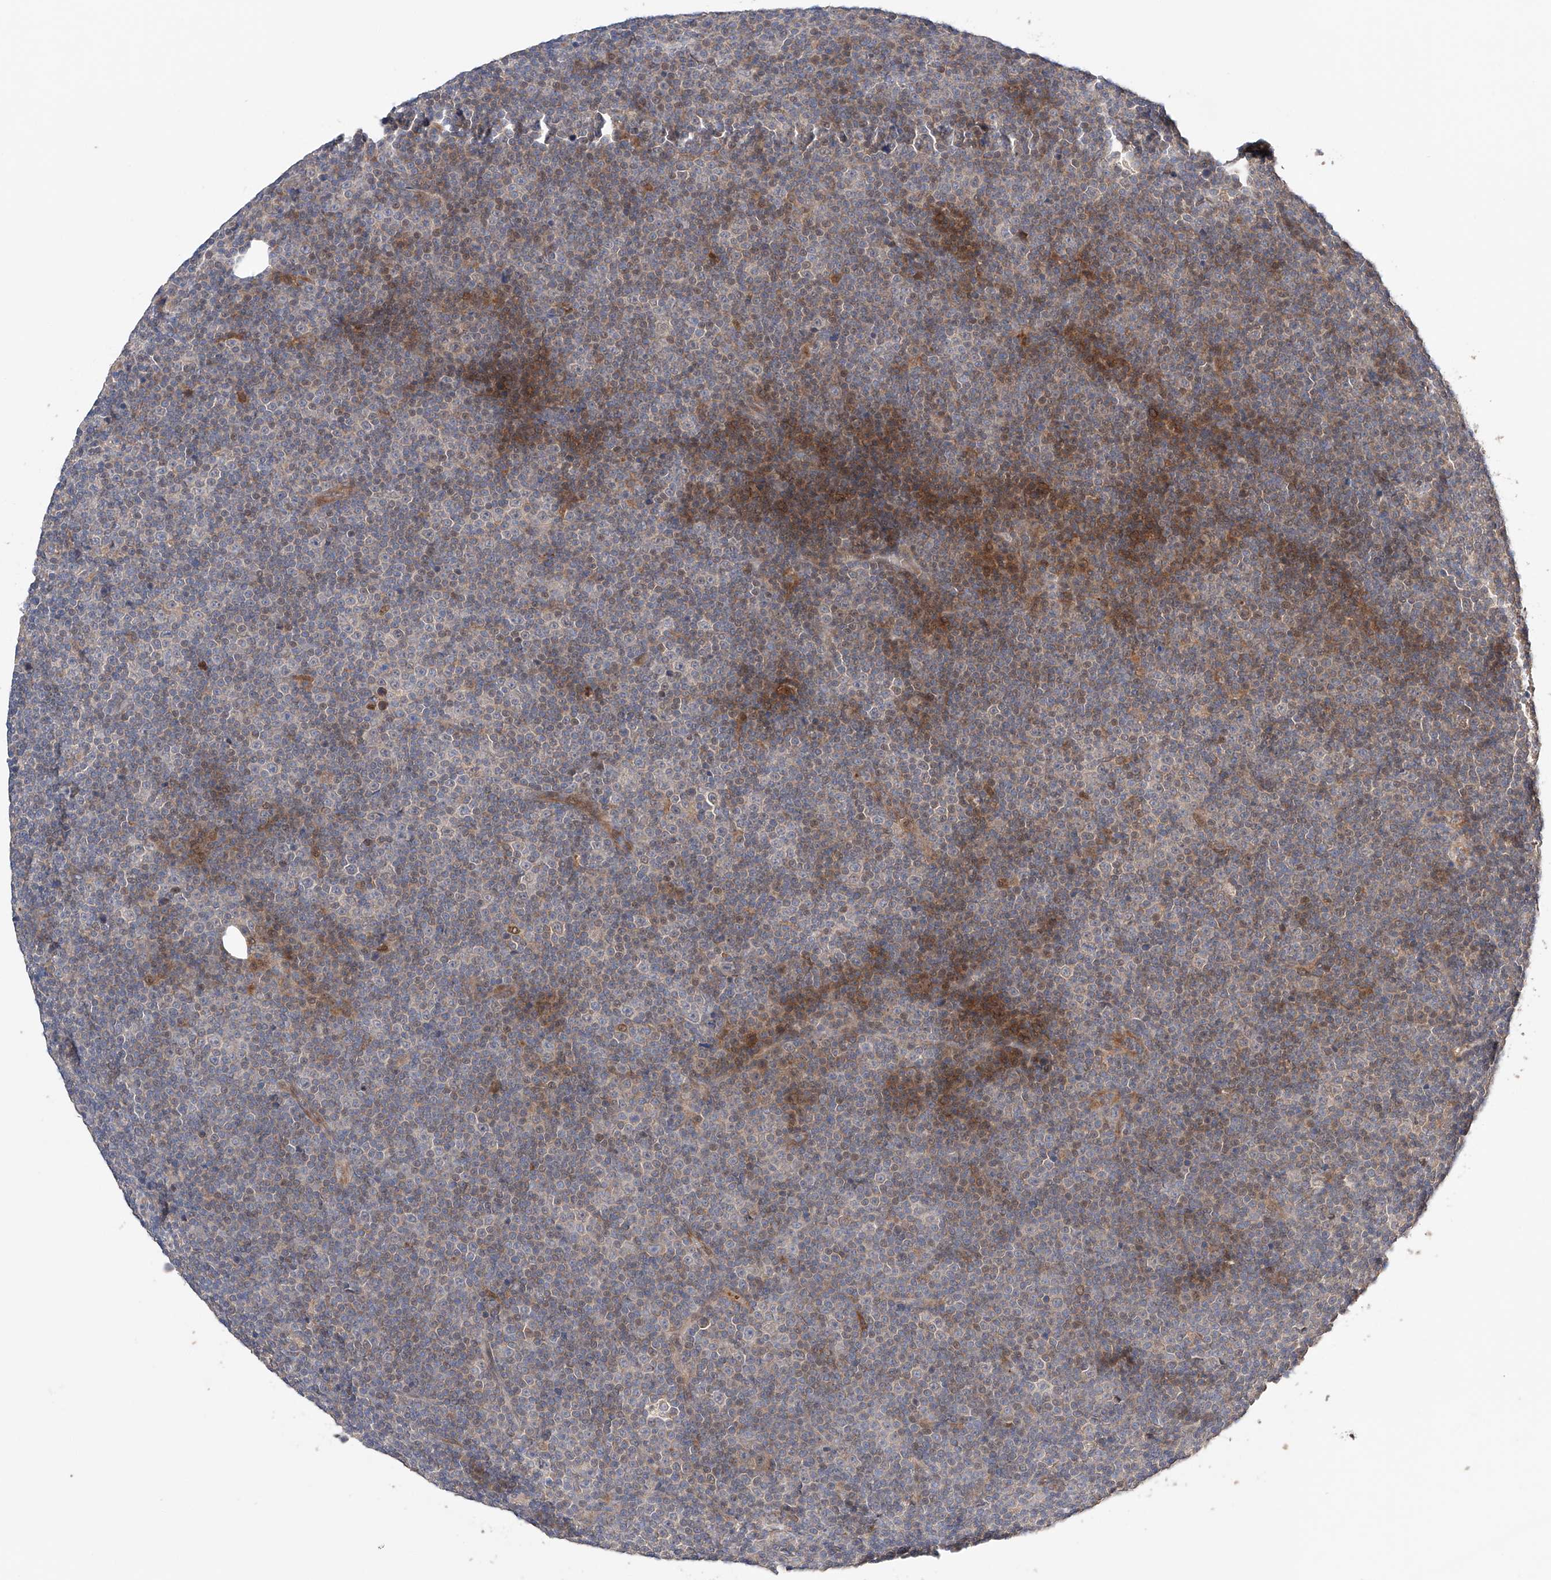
{"staining": {"intensity": "negative", "quantity": "none", "location": "none"}, "tissue": "lymphoma", "cell_type": "Tumor cells", "image_type": "cancer", "snomed": [{"axis": "morphology", "description": "Malignant lymphoma, non-Hodgkin's type, Low grade"}, {"axis": "topography", "description": "Lymph node"}], "caption": "An image of lymphoma stained for a protein reveals no brown staining in tumor cells.", "gene": "ZFHX2", "patient": {"sex": "female", "age": 67}}